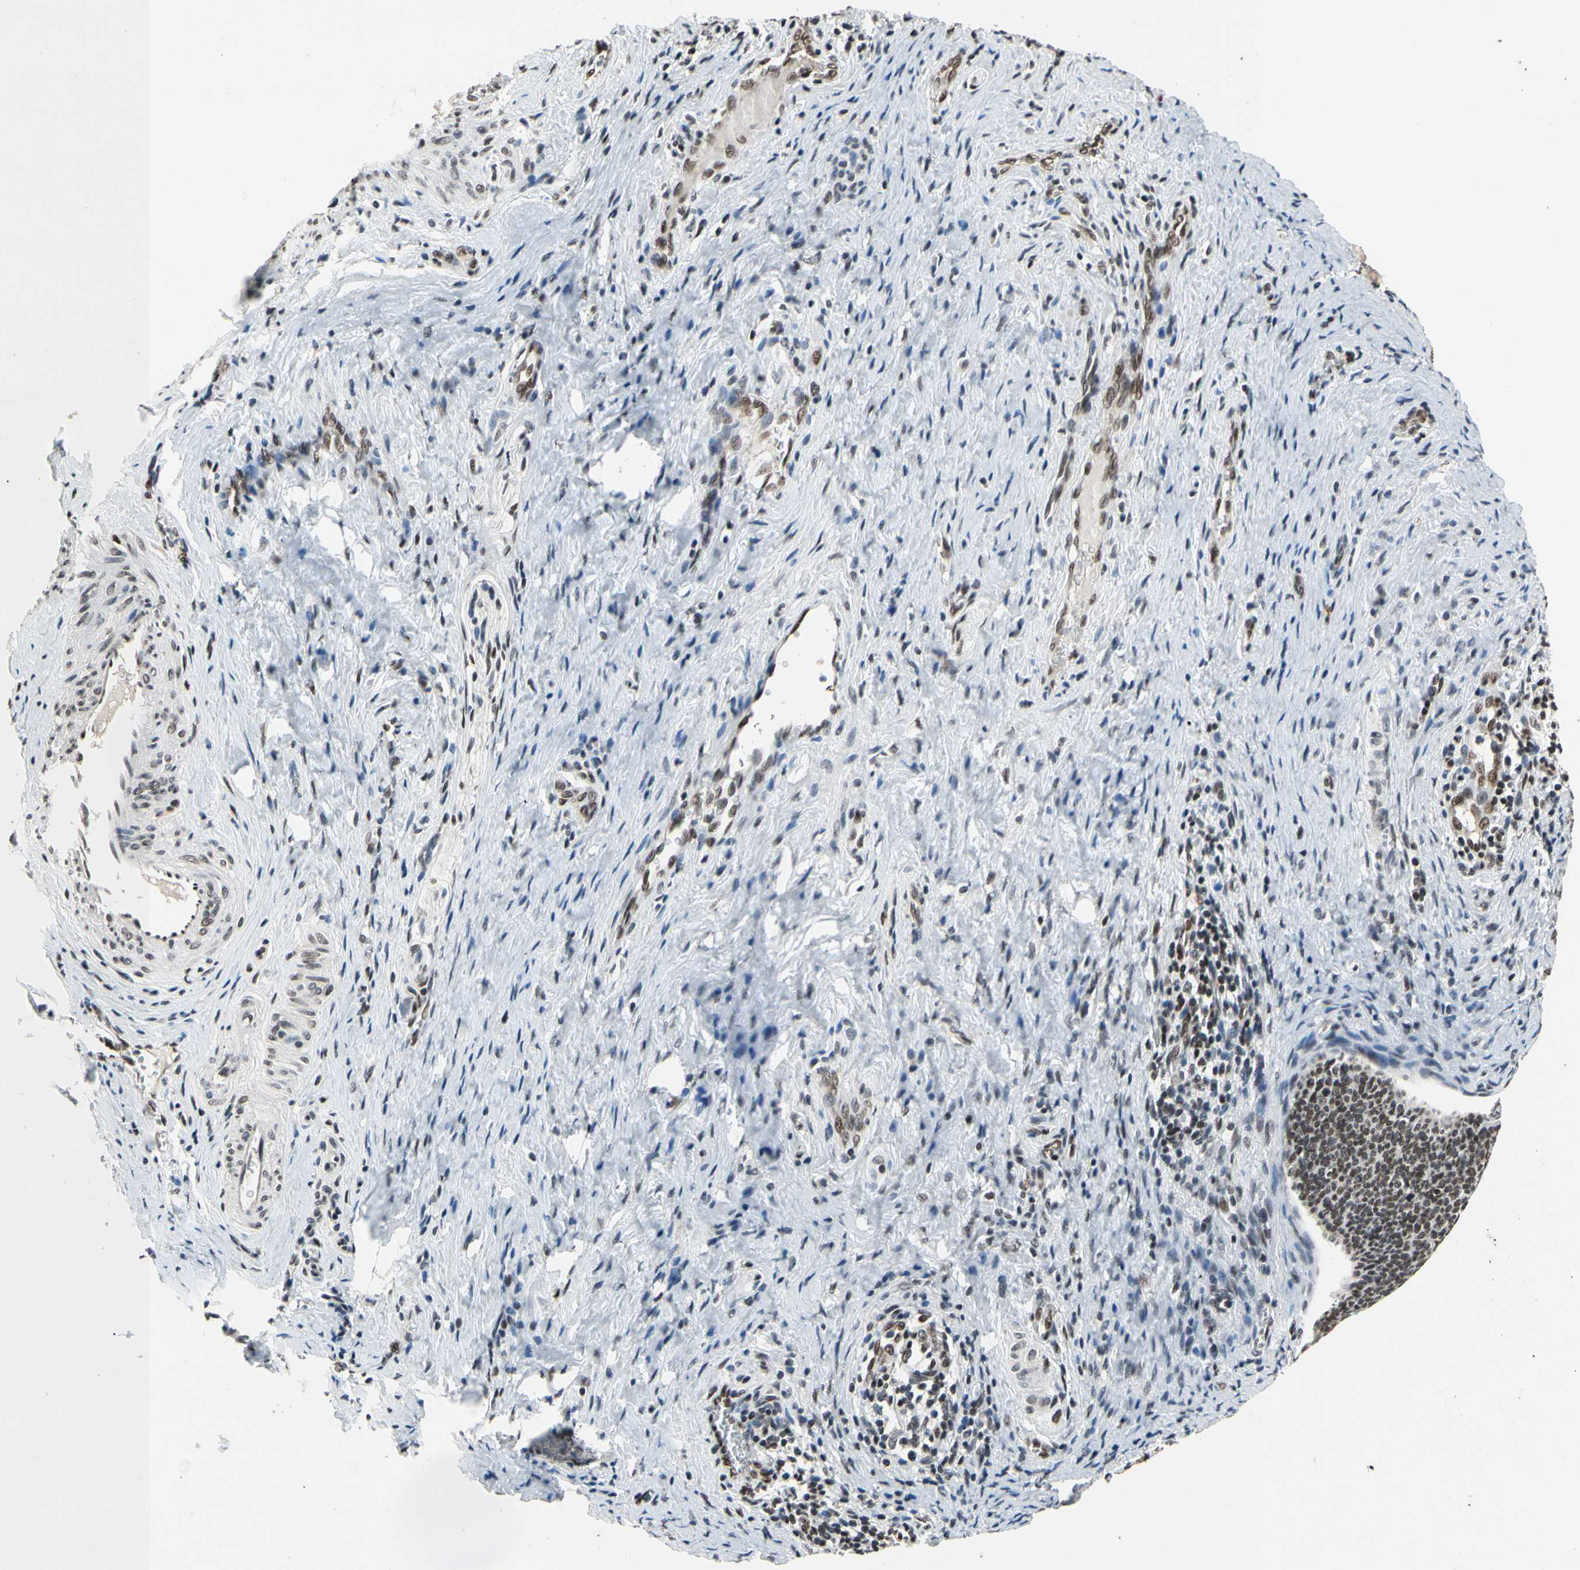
{"staining": {"intensity": "moderate", "quantity": ">75%", "location": "nuclear"}, "tissue": "cervical cancer", "cell_type": "Tumor cells", "image_type": "cancer", "snomed": [{"axis": "morphology", "description": "Squamous cell carcinoma, NOS"}, {"axis": "topography", "description": "Cervix"}], "caption": "Immunohistochemistry (DAB) staining of squamous cell carcinoma (cervical) displays moderate nuclear protein positivity in approximately >75% of tumor cells.", "gene": "RECQL", "patient": {"sex": "female", "age": 33}}